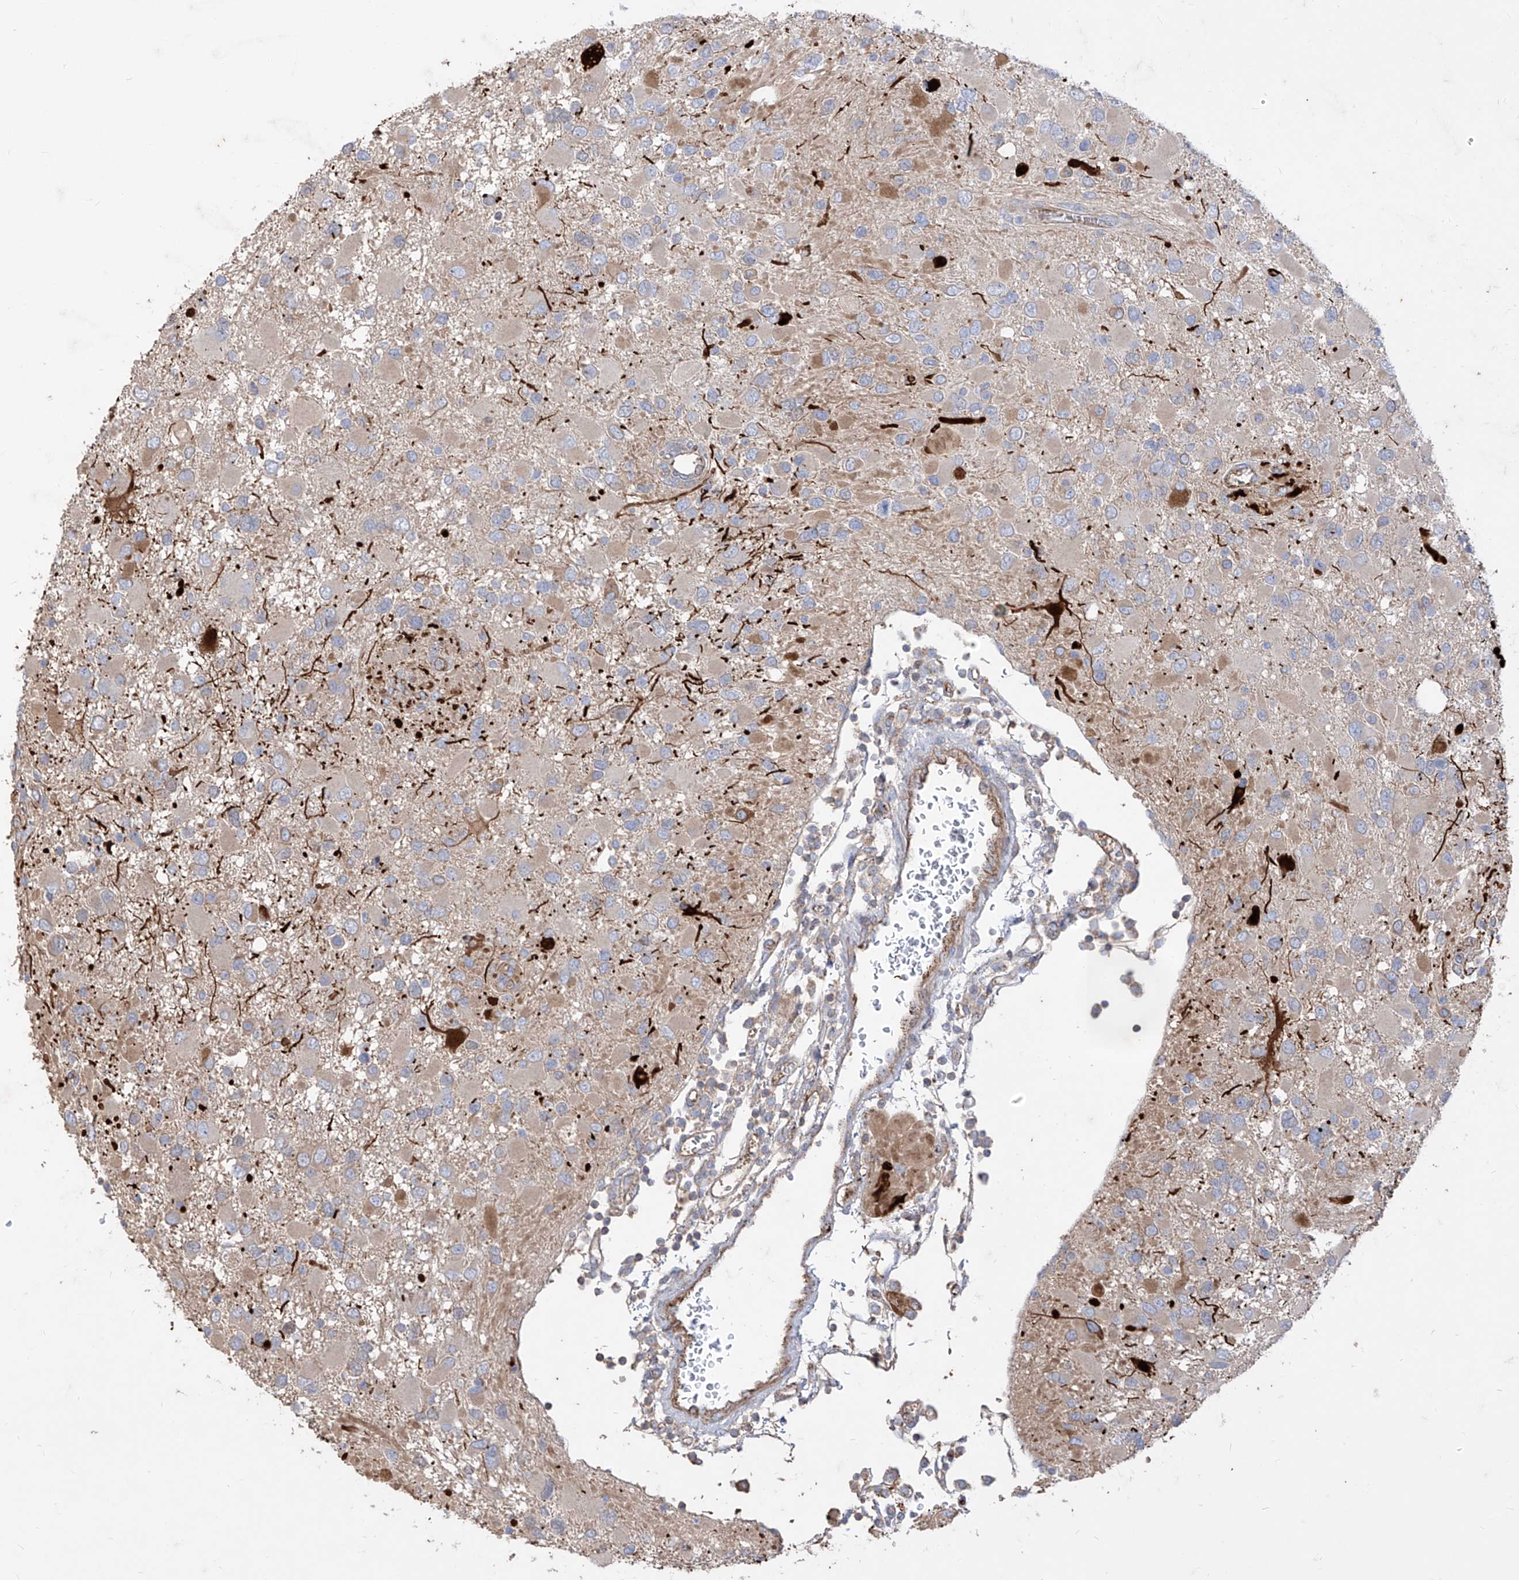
{"staining": {"intensity": "negative", "quantity": "none", "location": "none"}, "tissue": "glioma", "cell_type": "Tumor cells", "image_type": "cancer", "snomed": [{"axis": "morphology", "description": "Glioma, malignant, High grade"}, {"axis": "topography", "description": "Brain"}], "caption": "A high-resolution photomicrograph shows immunohistochemistry (IHC) staining of glioma, which reveals no significant expression in tumor cells.", "gene": "C1orf74", "patient": {"sex": "male", "age": 53}}